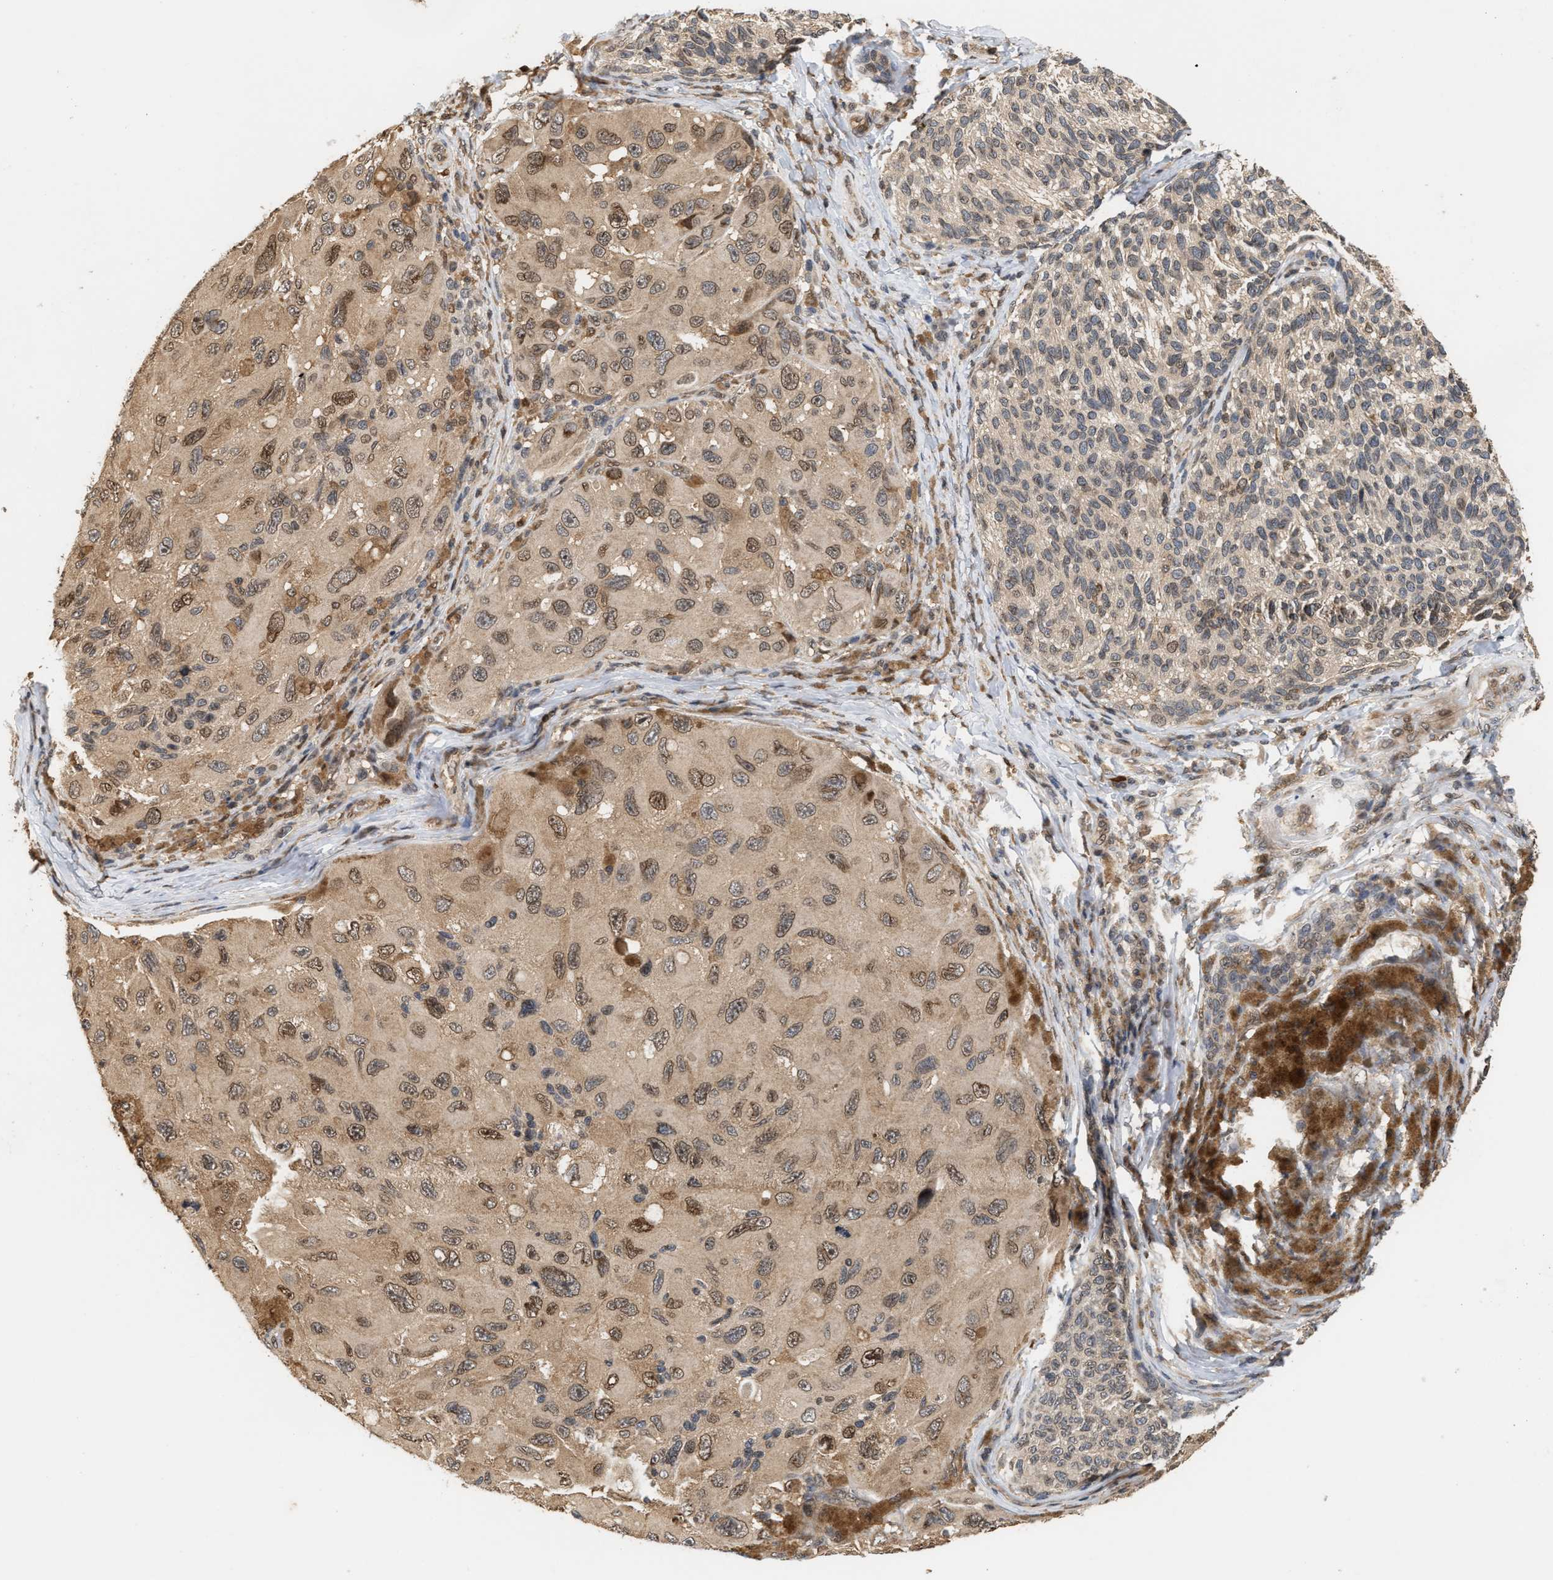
{"staining": {"intensity": "weak", "quantity": ">75%", "location": "cytoplasmic/membranous,nuclear"}, "tissue": "melanoma", "cell_type": "Tumor cells", "image_type": "cancer", "snomed": [{"axis": "morphology", "description": "Malignant melanoma, NOS"}, {"axis": "topography", "description": "Skin"}], "caption": "A brown stain shows weak cytoplasmic/membranous and nuclear positivity of a protein in human malignant melanoma tumor cells.", "gene": "ABHD5", "patient": {"sex": "female", "age": 73}}